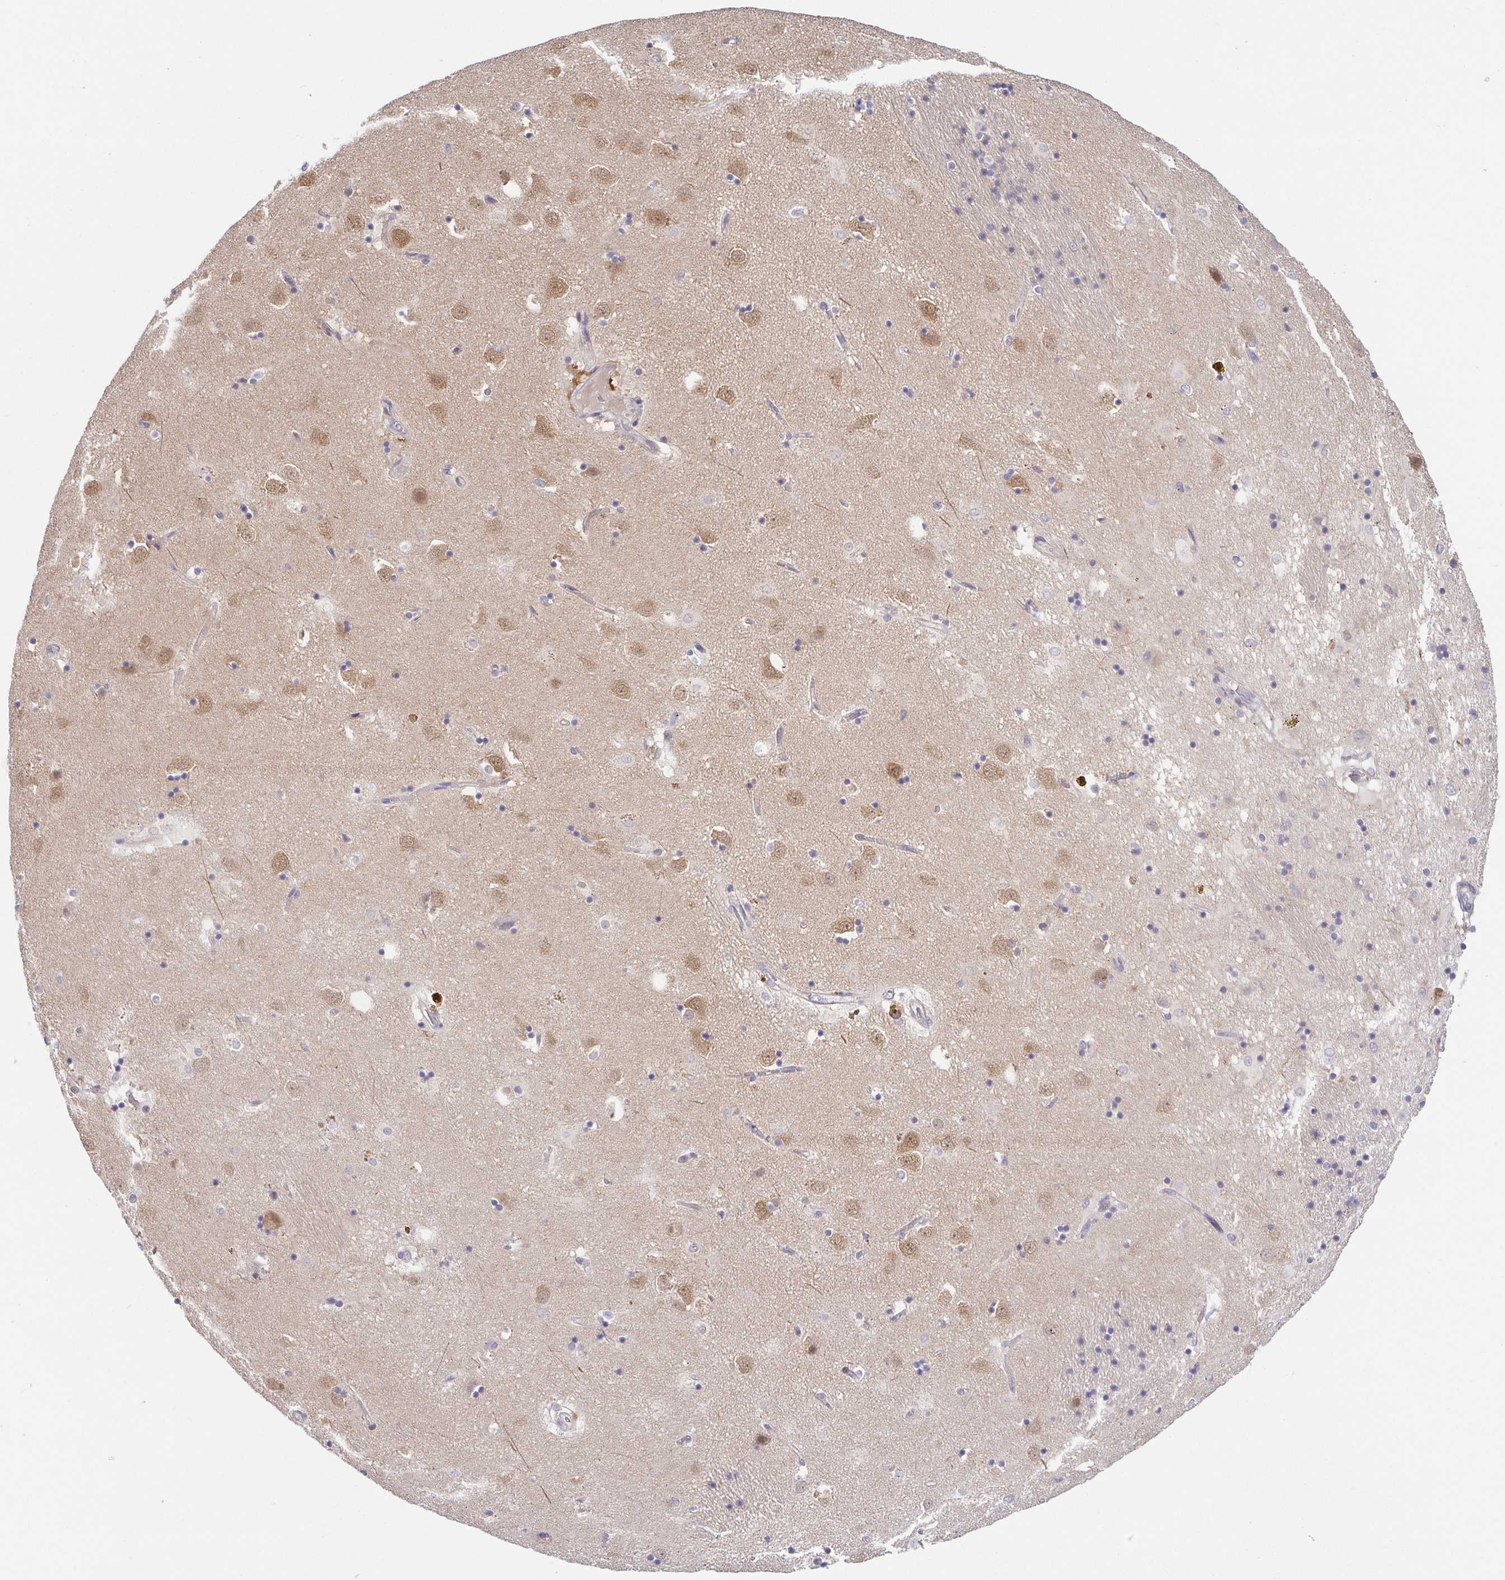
{"staining": {"intensity": "negative", "quantity": "none", "location": "none"}, "tissue": "caudate", "cell_type": "Glial cells", "image_type": "normal", "snomed": [{"axis": "morphology", "description": "Normal tissue, NOS"}, {"axis": "topography", "description": "Lateral ventricle wall"}], "caption": "DAB immunohistochemical staining of benign caudate shows no significant expression in glial cells. (Brightfield microscopy of DAB (3,3'-diaminobenzidine) IHC at high magnification).", "gene": "PREPL", "patient": {"sex": "male", "age": 58}}